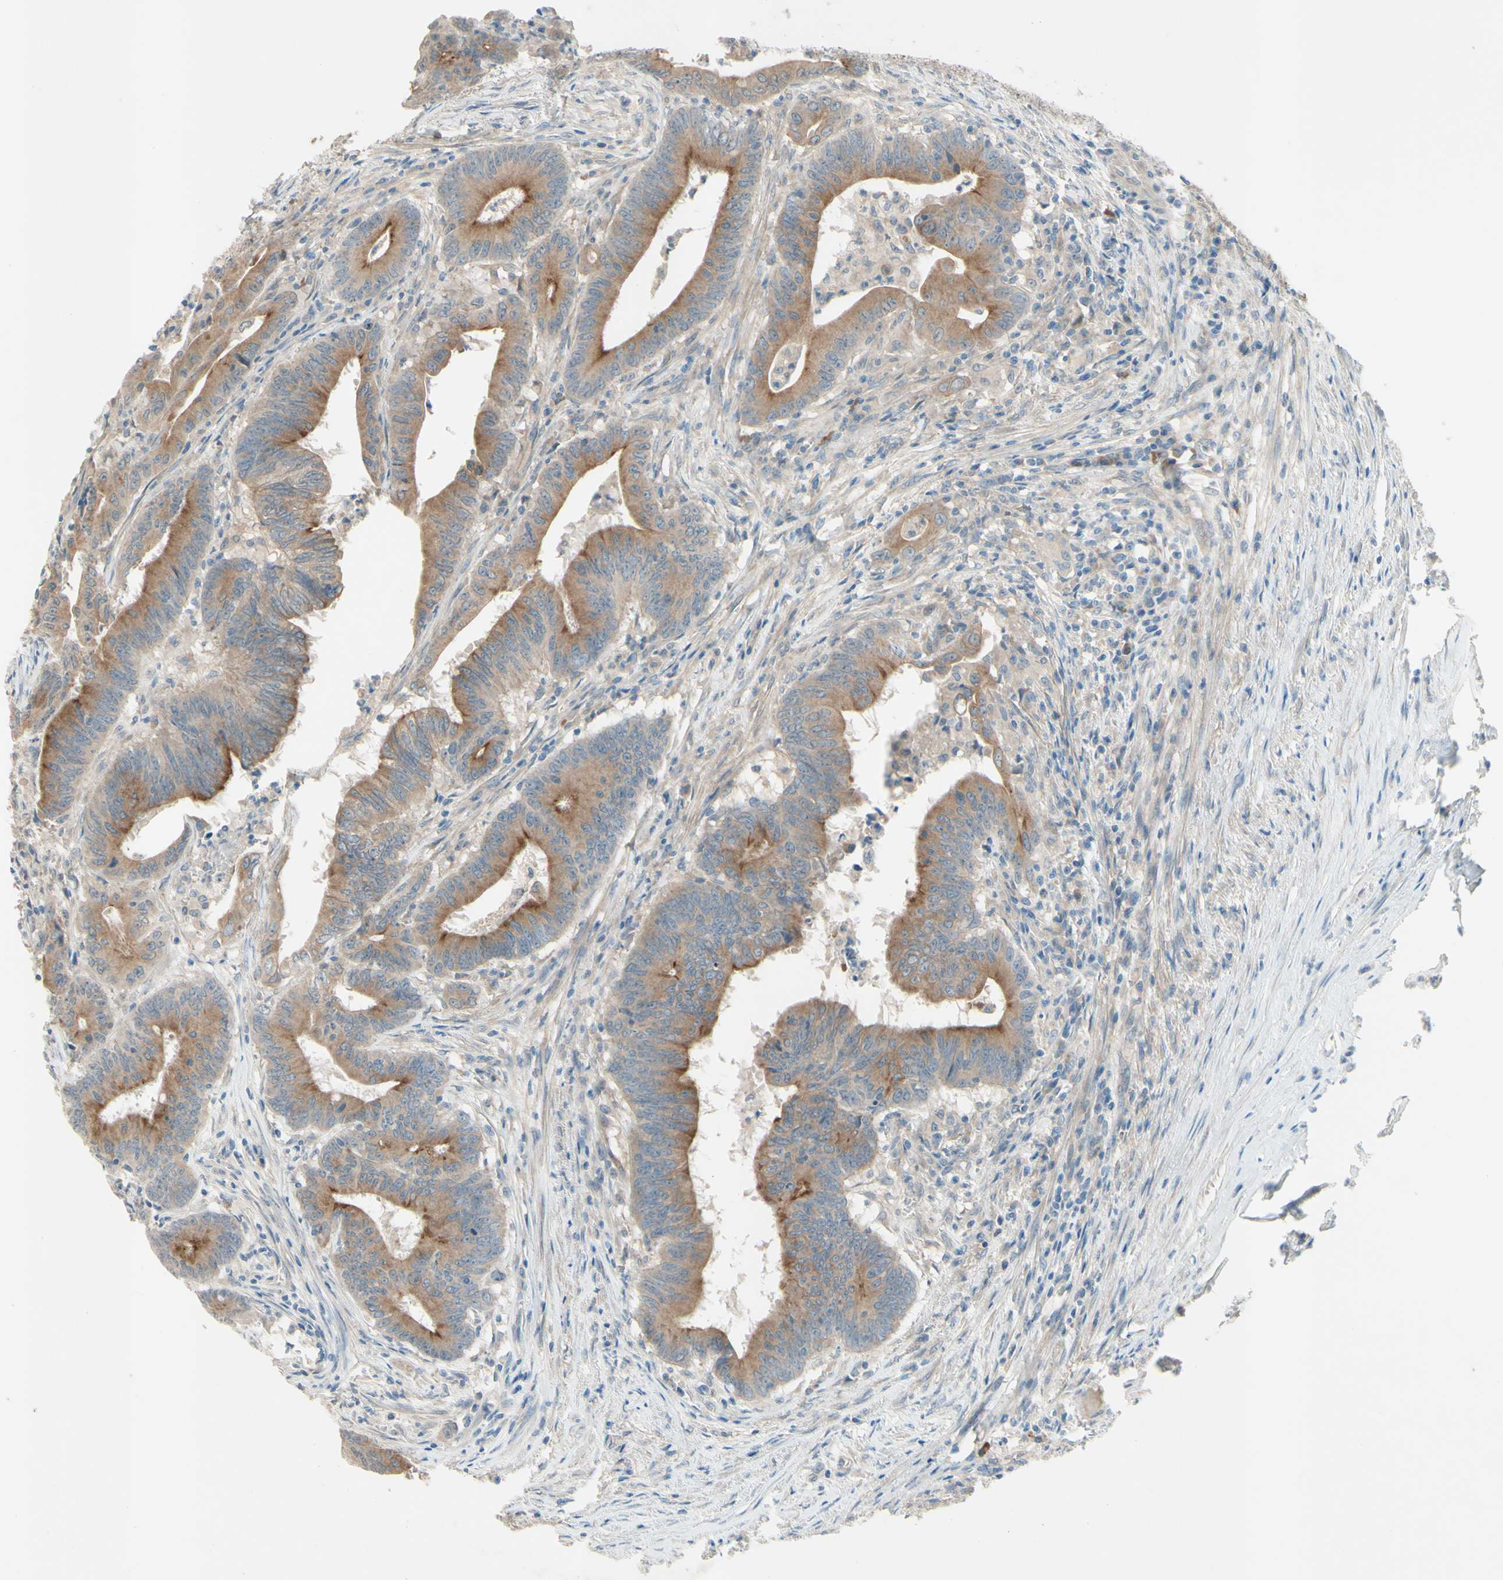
{"staining": {"intensity": "moderate", "quantity": "25%-75%", "location": "cytoplasmic/membranous"}, "tissue": "colorectal cancer", "cell_type": "Tumor cells", "image_type": "cancer", "snomed": [{"axis": "morphology", "description": "Adenocarcinoma, NOS"}, {"axis": "topography", "description": "Colon"}], "caption": "Colorectal cancer stained with a brown dye displays moderate cytoplasmic/membranous positive positivity in about 25%-75% of tumor cells.", "gene": "IL2", "patient": {"sex": "male", "age": 45}}